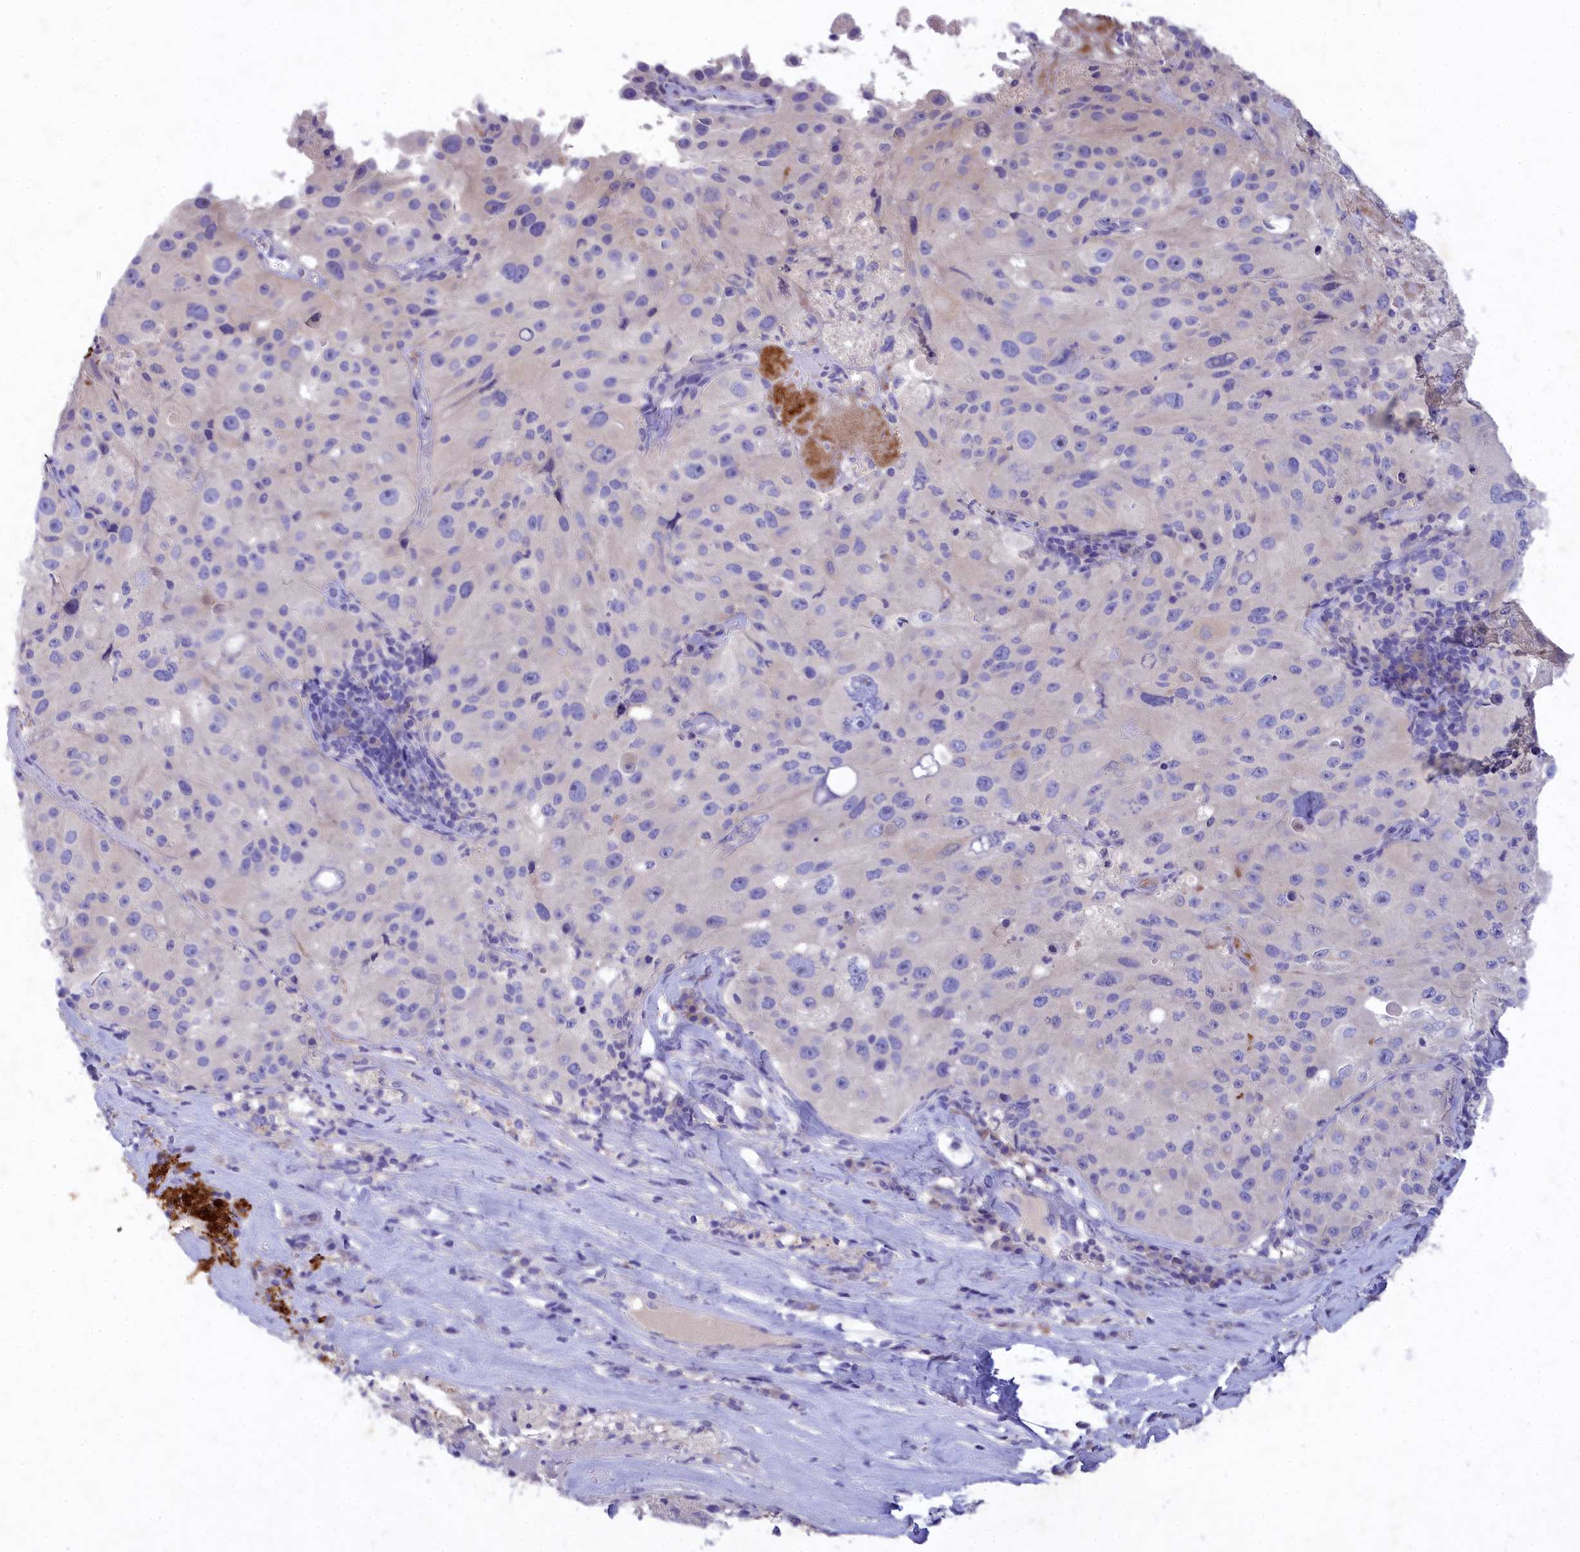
{"staining": {"intensity": "negative", "quantity": "none", "location": "none"}, "tissue": "melanoma", "cell_type": "Tumor cells", "image_type": "cancer", "snomed": [{"axis": "morphology", "description": "Malignant melanoma, Metastatic site"}, {"axis": "topography", "description": "Lymph node"}], "caption": "Tumor cells show no significant protein staining in malignant melanoma (metastatic site). (DAB IHC with hematoxylin counter stain).", "gene": "DEFB119", "patient": {"sex": "male", "age": 62}}